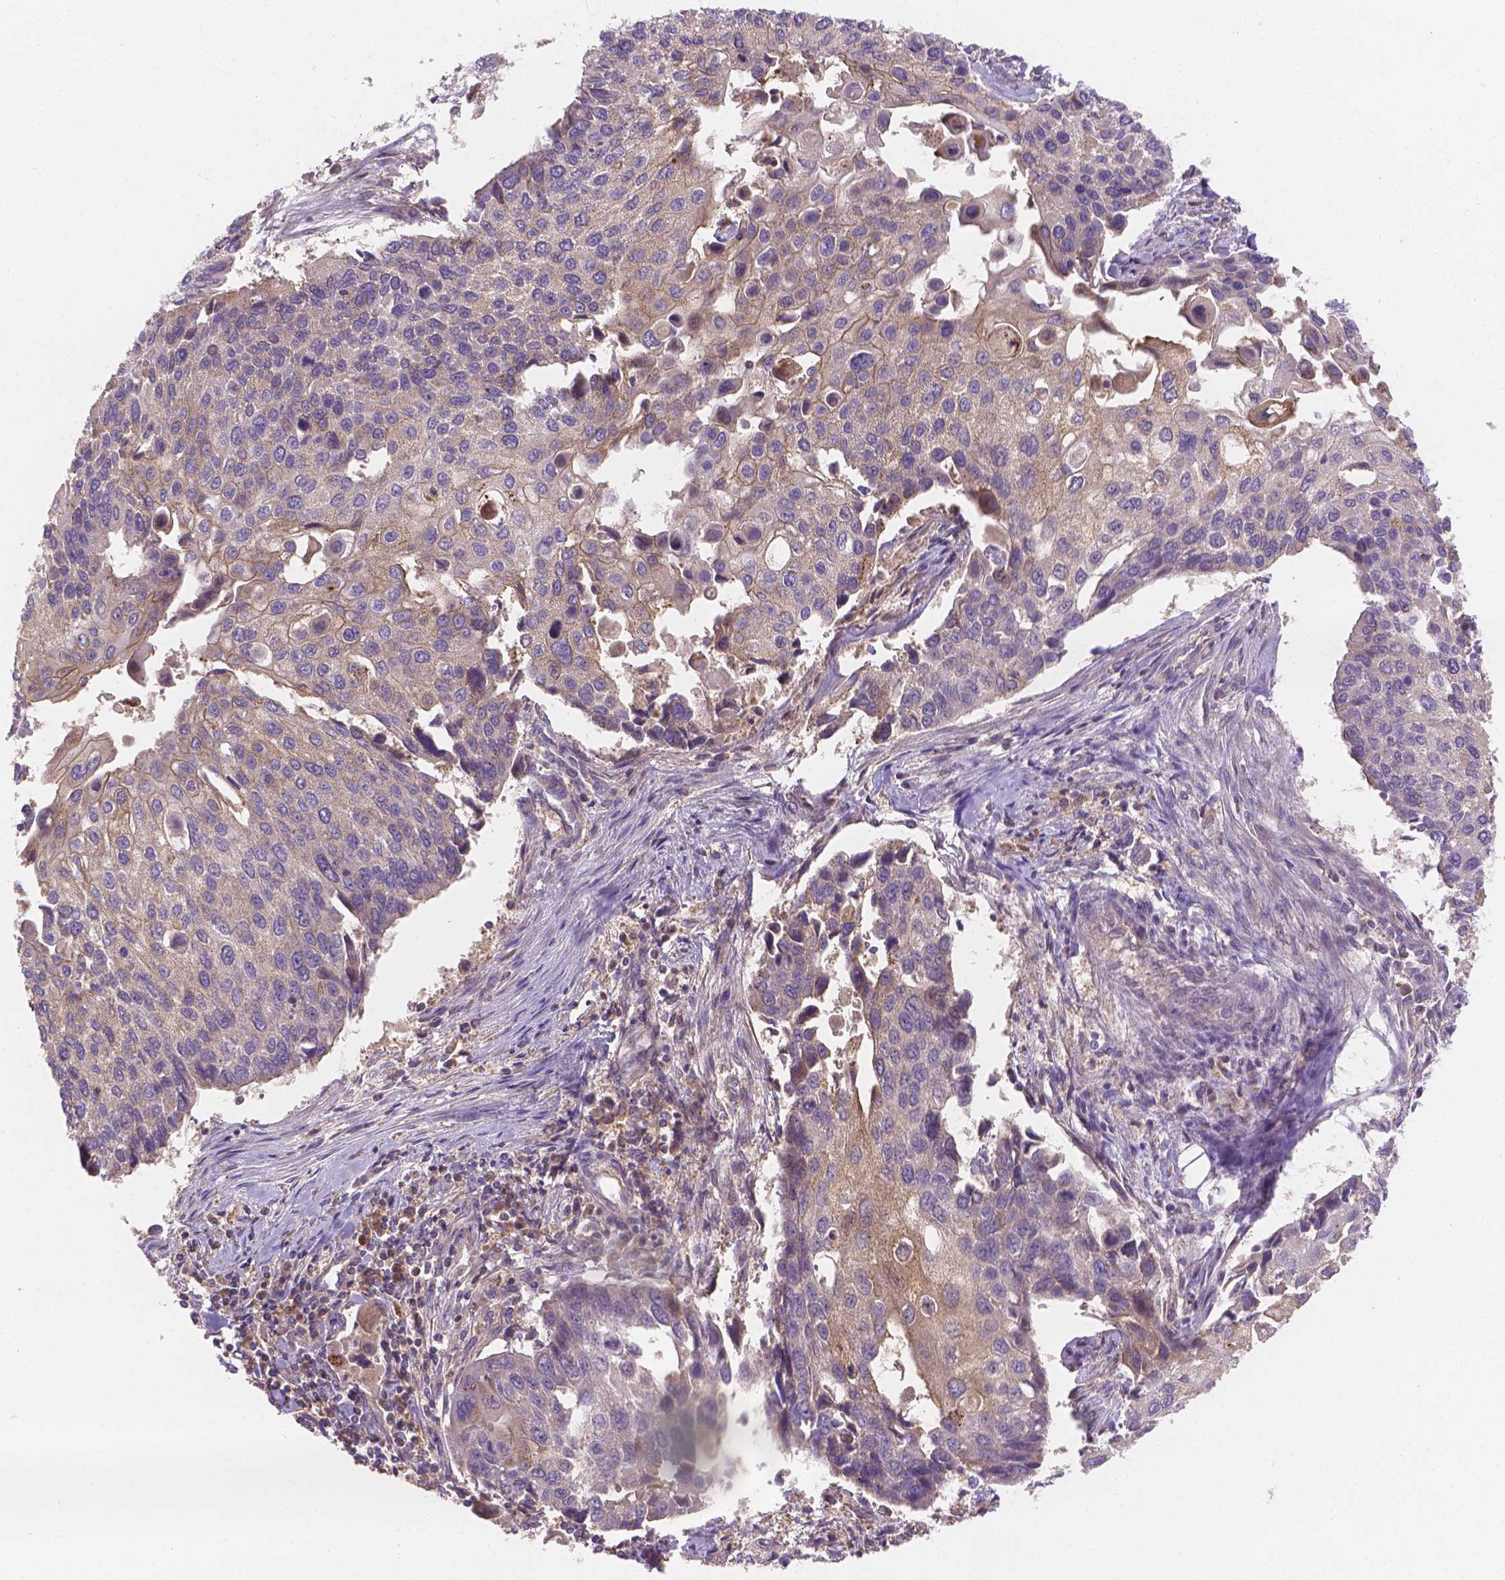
{"staining": {"intensity": "moderate", "quantity": ">75%", "location": "cytoplasmic/membranous"}, "tissue": "lung cancer", "cell_type": "Tumor cells", "image_type": "cancer", "snomed": [{"axis": "morphology", "description": "Squamous cell carcinoma, NOS"}, {"axis": "morphology", "description": "Squamous cell carcinoma, metastatic, NOS"}, {"axis": "topography", "description": "Lung"}], "caption": "Lung cancer (metastatic squamous cell carcinoma) stained for a protein (brown) shows moderate cytoplasmic/membranous positive expression in approximately >75% of tumor cells.", "gene": "CDK10", "patient": {"sex": "male", "age": 63}}